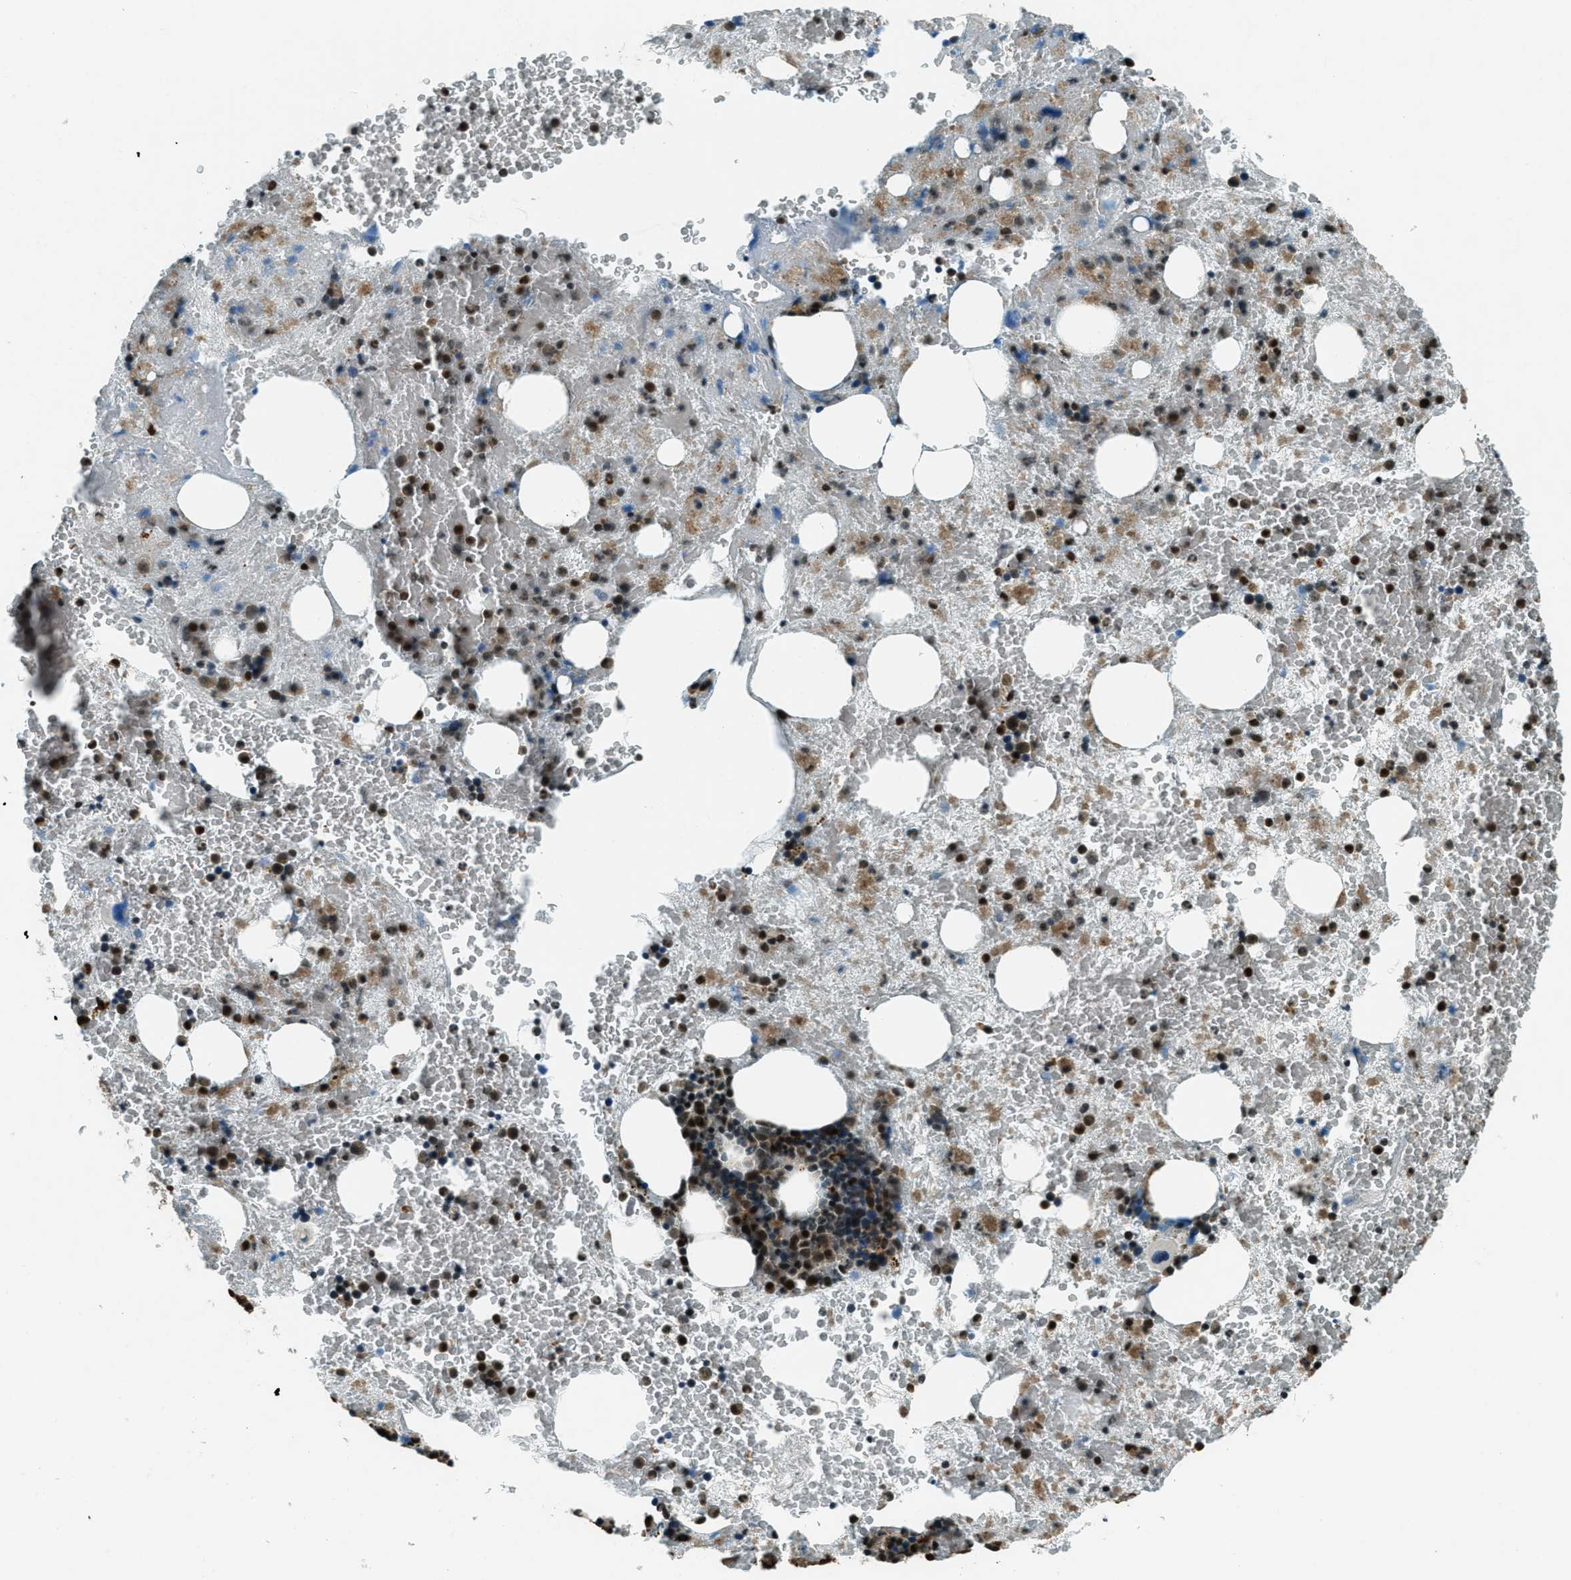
{"staining": {"intensity": "strong", "quantity": "25%-75%", "location": "cytoplasmic/membranous,nuclear"}, "tissue": "bone marrow", "cell_type": "Hematopoietic cells", "image_type": "normal", "snomed": [{"axis": "morphology", "description": "Normal tissue, NOS"}, {"axis": "morphology", "description": "Inflammation, NOS"}, {"axis": "topography", "description": "Bone marrow"}], "caption": "Immunohistochemistry (IHC) of normal bone marrow shows high levels of strong cytoplasmic/membranous,nuclear positivity in approximately 25%-75% of hematopoietic cells. The staining is performed using DAB brown chromogen to label protein expression. The nuclei are counter-stained blue using hematoxylin.", "gene": "TARDBP", "patient": {"sex": "male", "age": 63}}